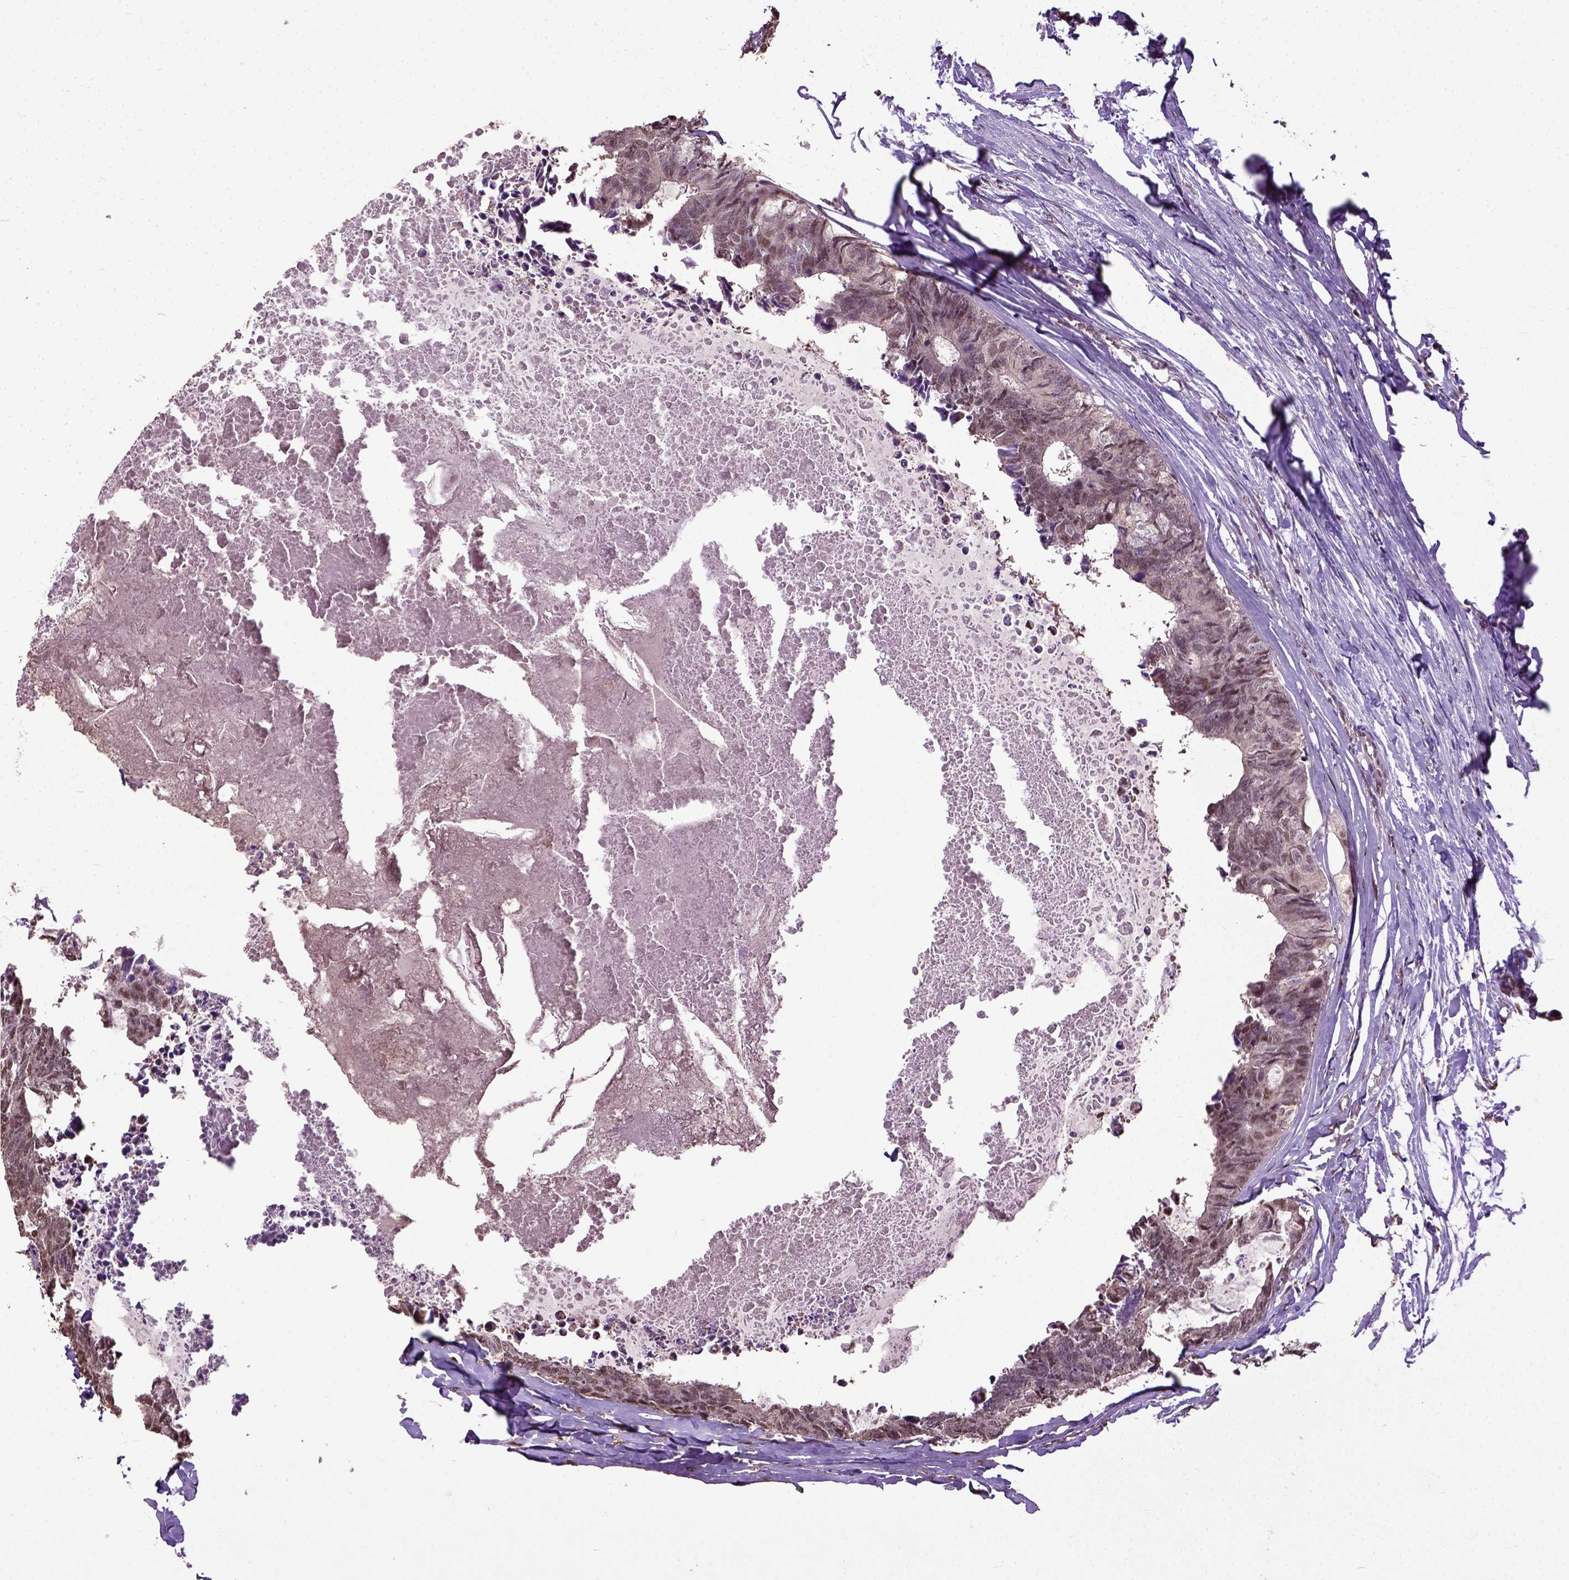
{"staining": {"intensity": "moderate", "quantity": "25%-75%", "location": "cytoplasmic/membranous,nuclear"}, "tissue": "colorectal cancer", "cell_type": "Tumor cells", "image_type": "cancer", "snomed": [{"axis": "morphology", "description": "Adenocarcinoma, NOS"}, {"axis": "topography", "description": "Colon"}, {"axis": "topography", "description": "Rectum"}], "caption": "High-power microscopy captured an immunohistochemistry photomicrograph of colorectal cancer (adenocarcinoma), revealing moderate cytoplasmic/membranous and nuclear expression in approximately 25%-75% of tumor cells. The staining was performed using DAB, with brown indicating positive protein expression. Nuclei are stained blue with hematoxylin.", "gene": "UBA3", "patient": {"sex": "male", "age": 57}}